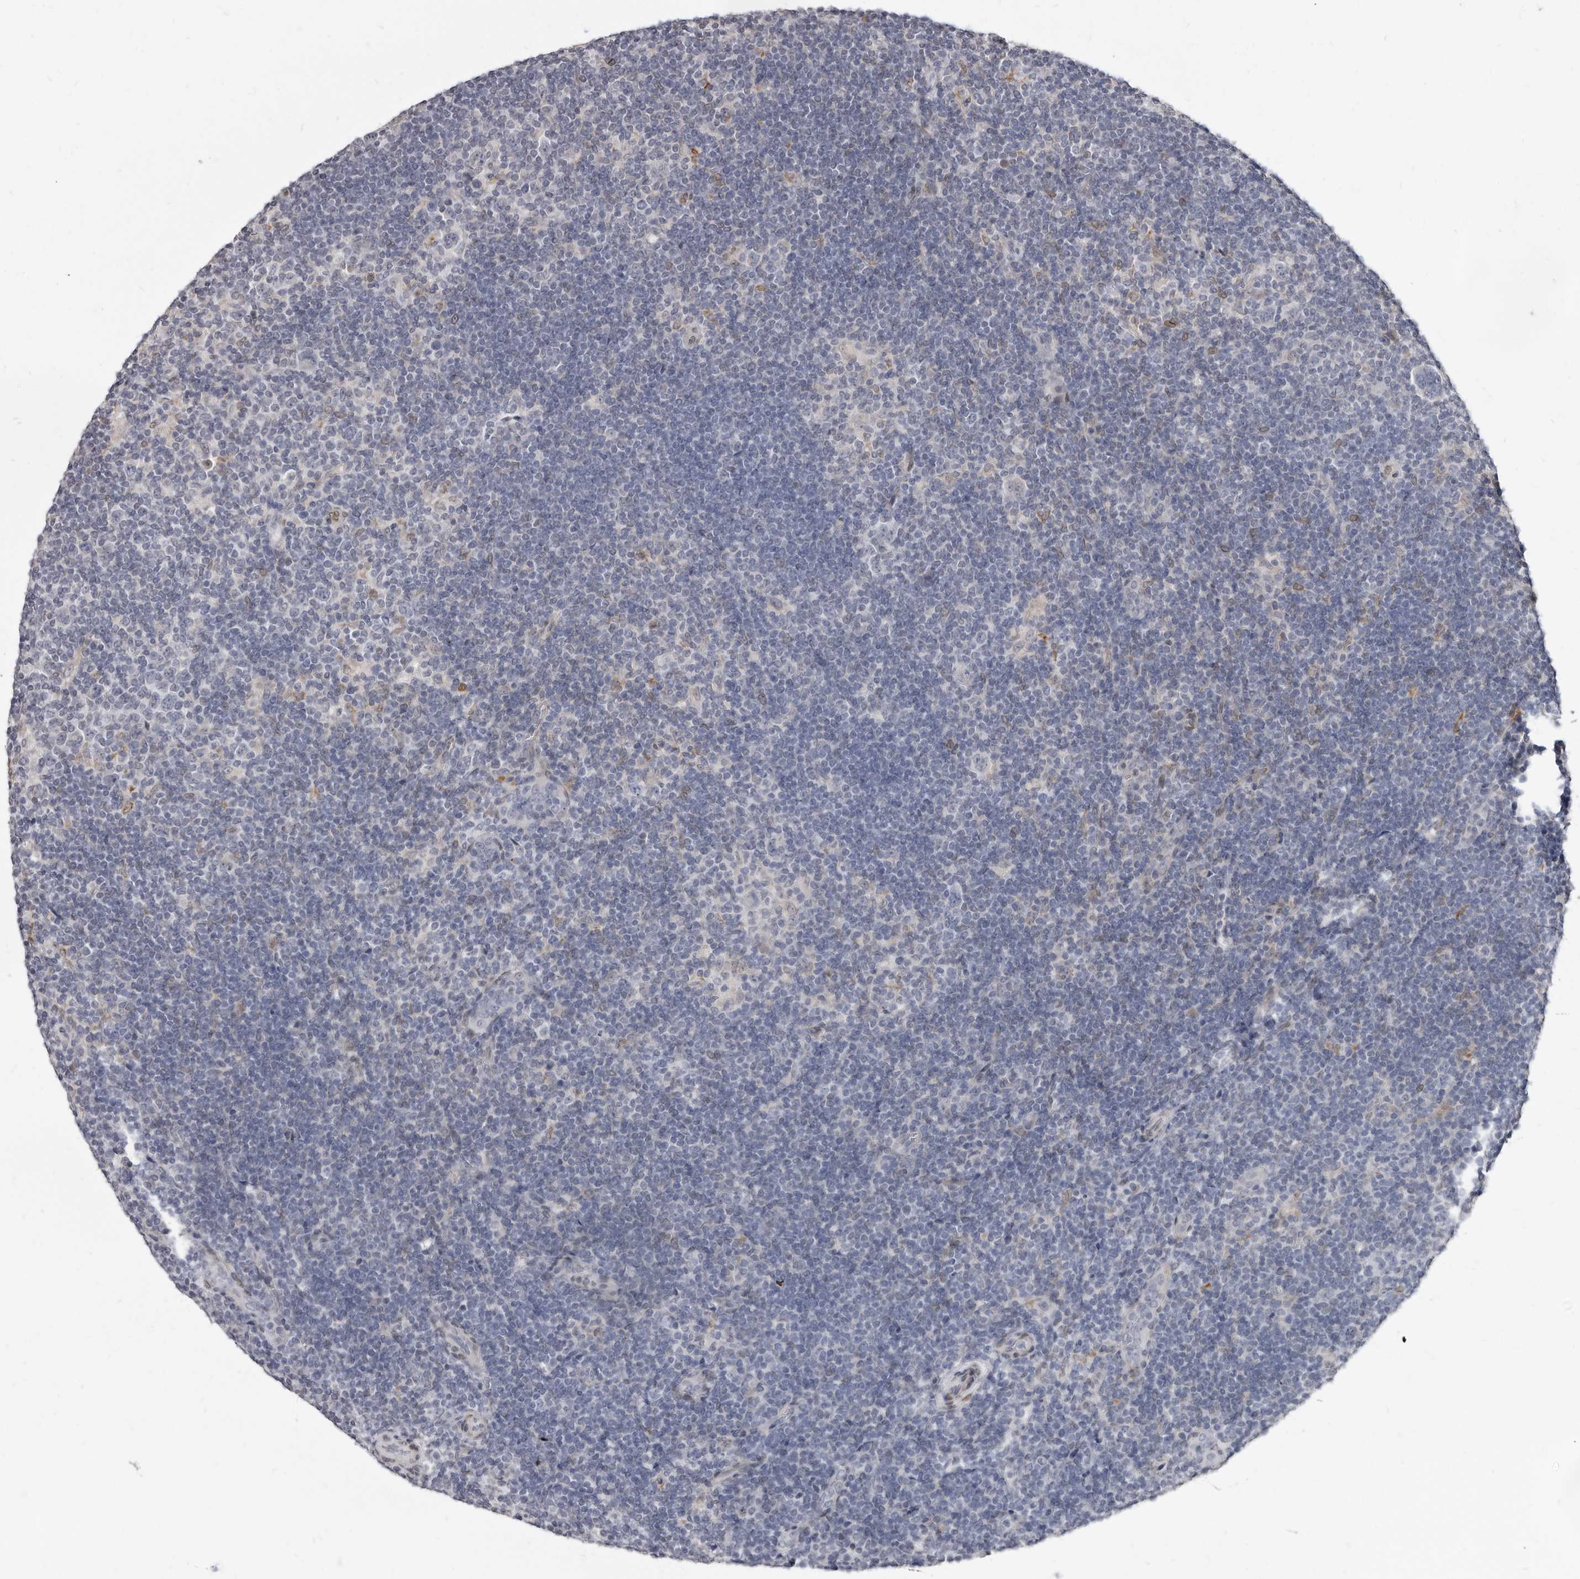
{"staining": {"intensity": "negative", "quantity": "none", "location": "none"}, "tissue": "lymphoma", "cell_type": "Tumor cells", "image_type": "cancer", "snomed": [{"axis": "morphology", "description": "Hodgkin's disease, NOS"}, {"axis": "topography", "description": "Lymph node"}], "caption": "The histopathology image exhibits no significant positivity in tumor cells of Hodgkin's disease.", "gene": "MRGPRF", "patient": {"sex": "female", "age": 57}}